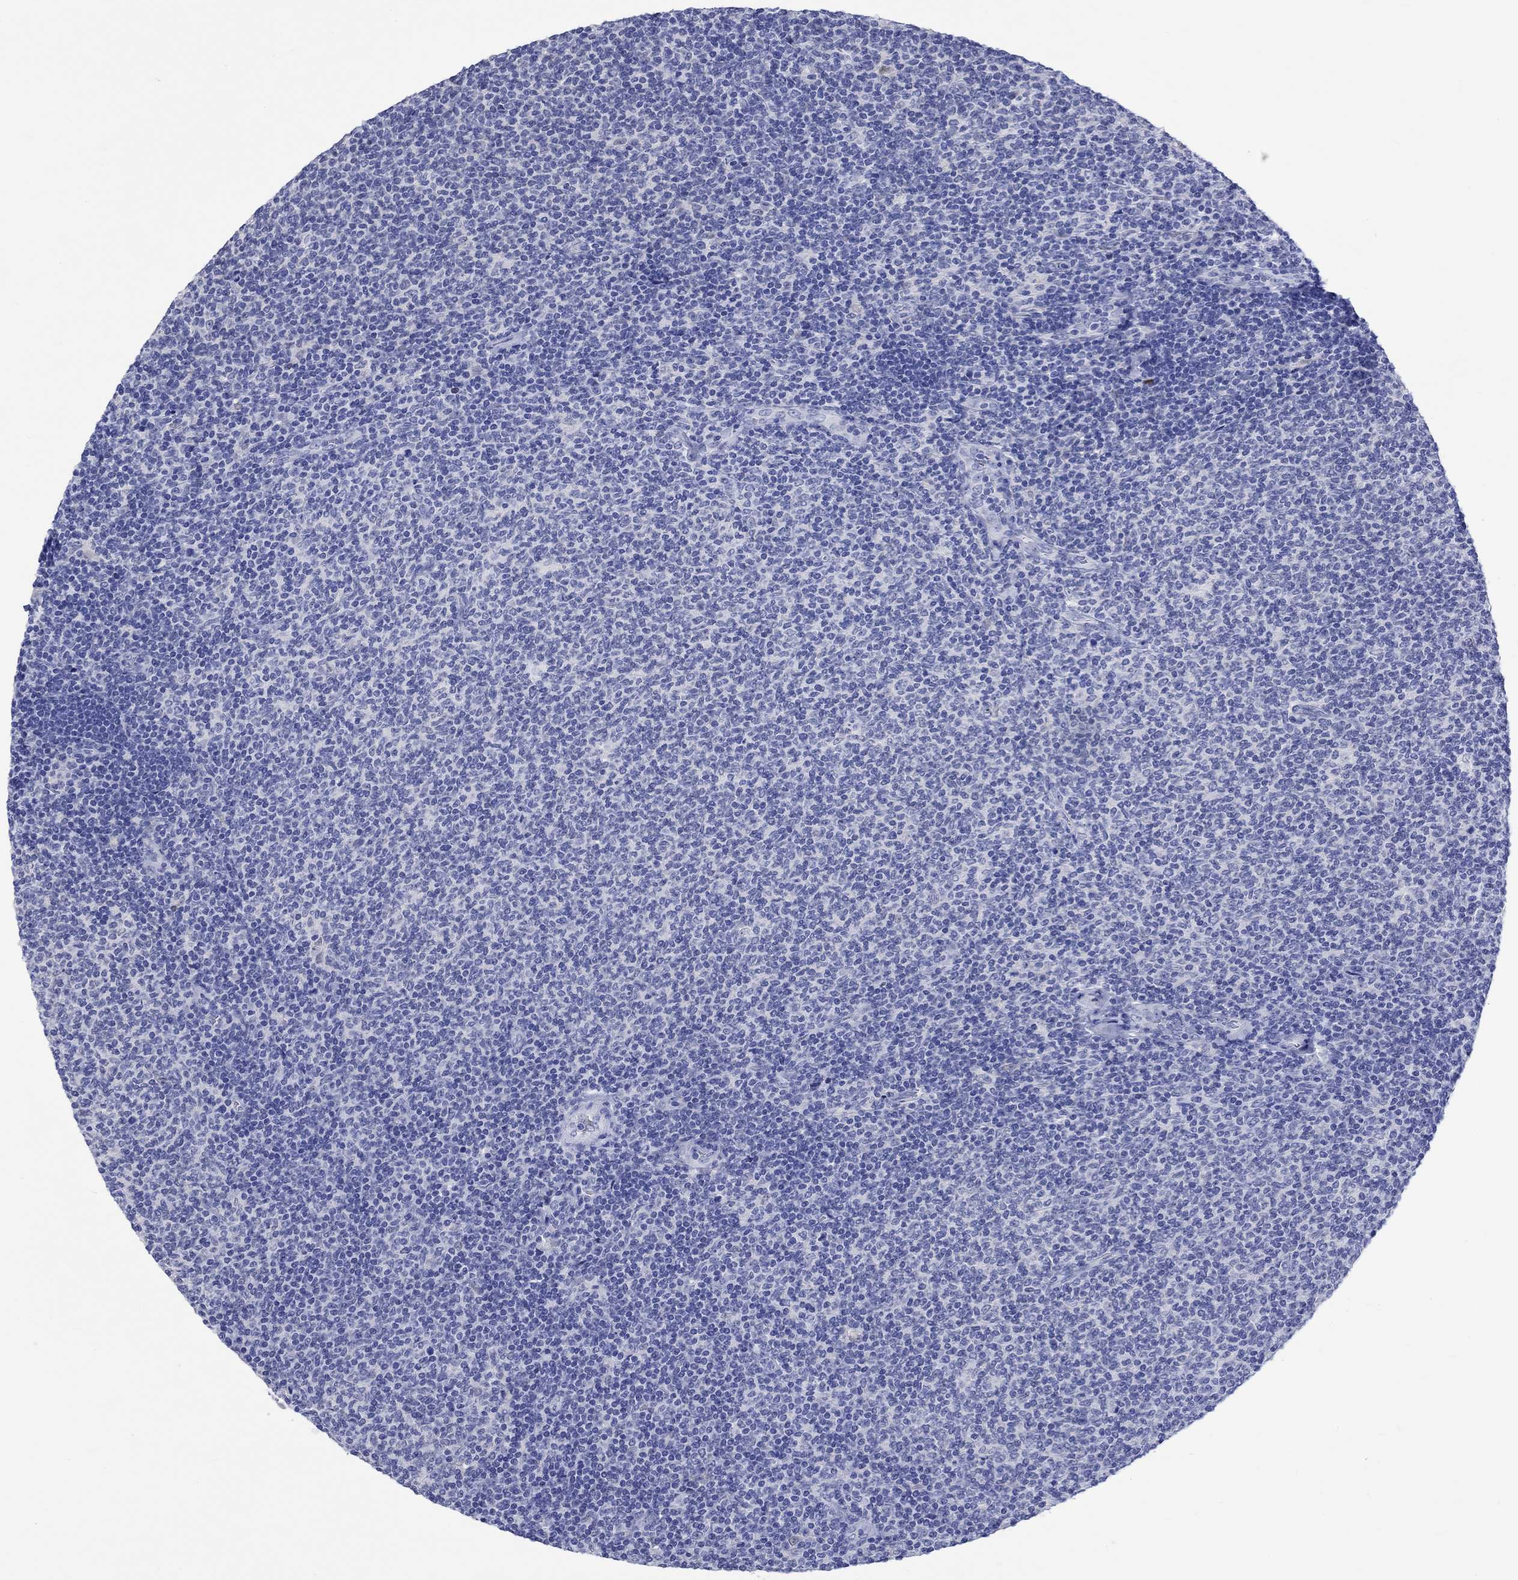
{"staining": {"intensity": "negative", "quantity": "none", "location": "none"}, "tissue": "lymphoma", "cell_type": "Tumor cells", "image_type": "cancer", "snomed": [{"axis": "morphology", "description": "Malignant lymphoma, non-Hodgkin's type, Low grade"}, {"axis": "topography", "description": "Lymph node"}], "caption": "An IHC histopathology image of lymphoma is shown. There is no staining in tumor cells of lymphoma. The staining was performed using DAB to visualize the protein expression in brown, while the nuclei were stained in blue with hematoxylin (Magnification: 20x).", "gene": "KLHL35", "patient": {"sex": "male", "age": 52}}